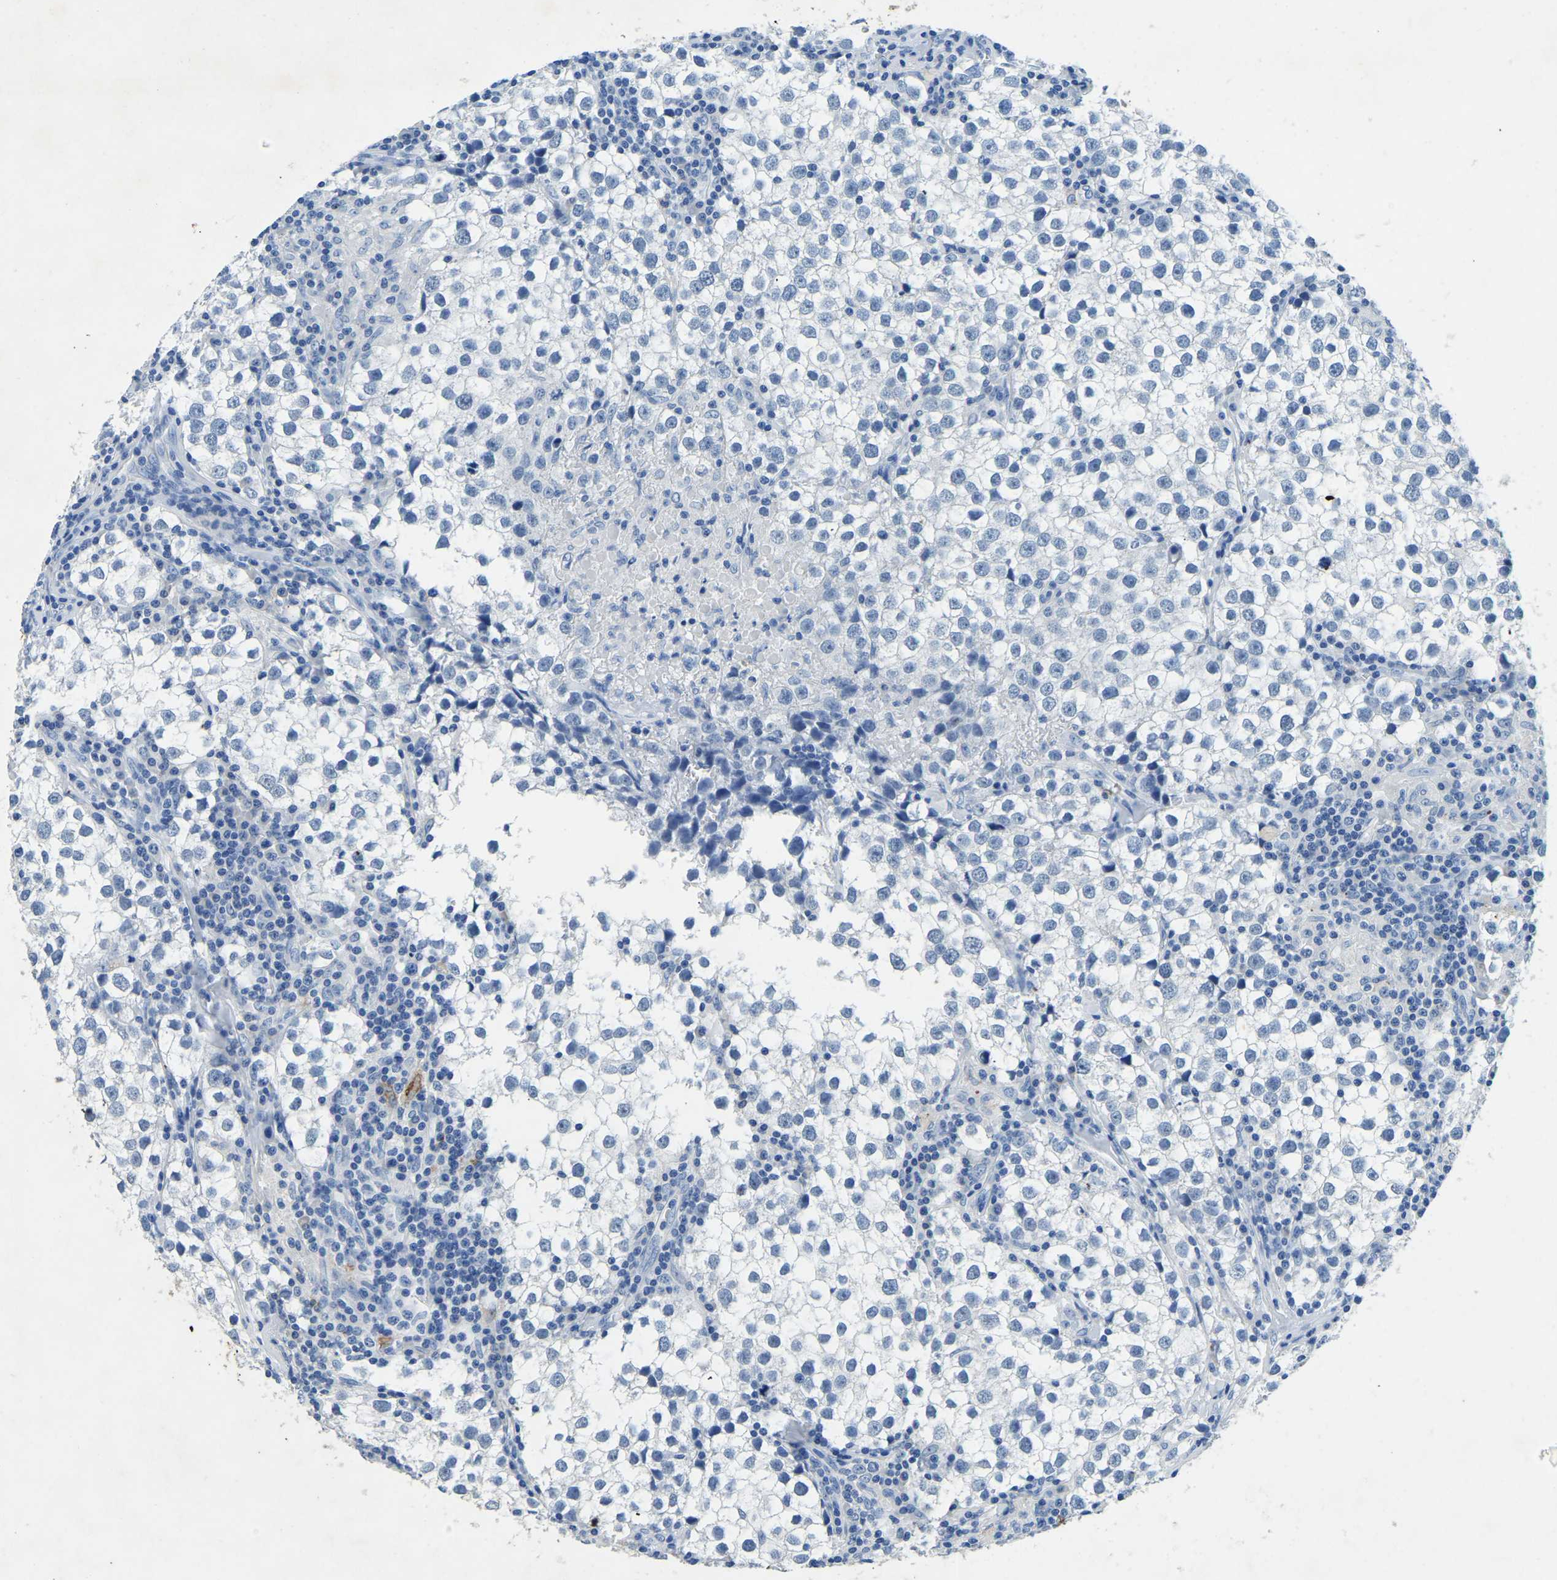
{"staining": {"intensity": "negative", "quantity": "none", "location": "none"}, "tissue": "testis cancer", "cell_type": "Tumor cells", "image_type": "cancer", "snomed": [{"axis": "morphology", "description": "Seminoma, NOS"}, {"axis": "morphology", "description": "Carcinoma, Embryonal, NOS"}, {"axis": "topography", "description": "Testis"}], "caption": "Tumor cells show no significant staining in testis seminoma. Brightfield microscopy of immunohistochemistry stained with DAB (3,3'-diaminobenzidine) (brown) and hematoxylin (blue), captured at high magnification.", "gene": "UBN2", "patient": {"sex": "male", "age": 36}}